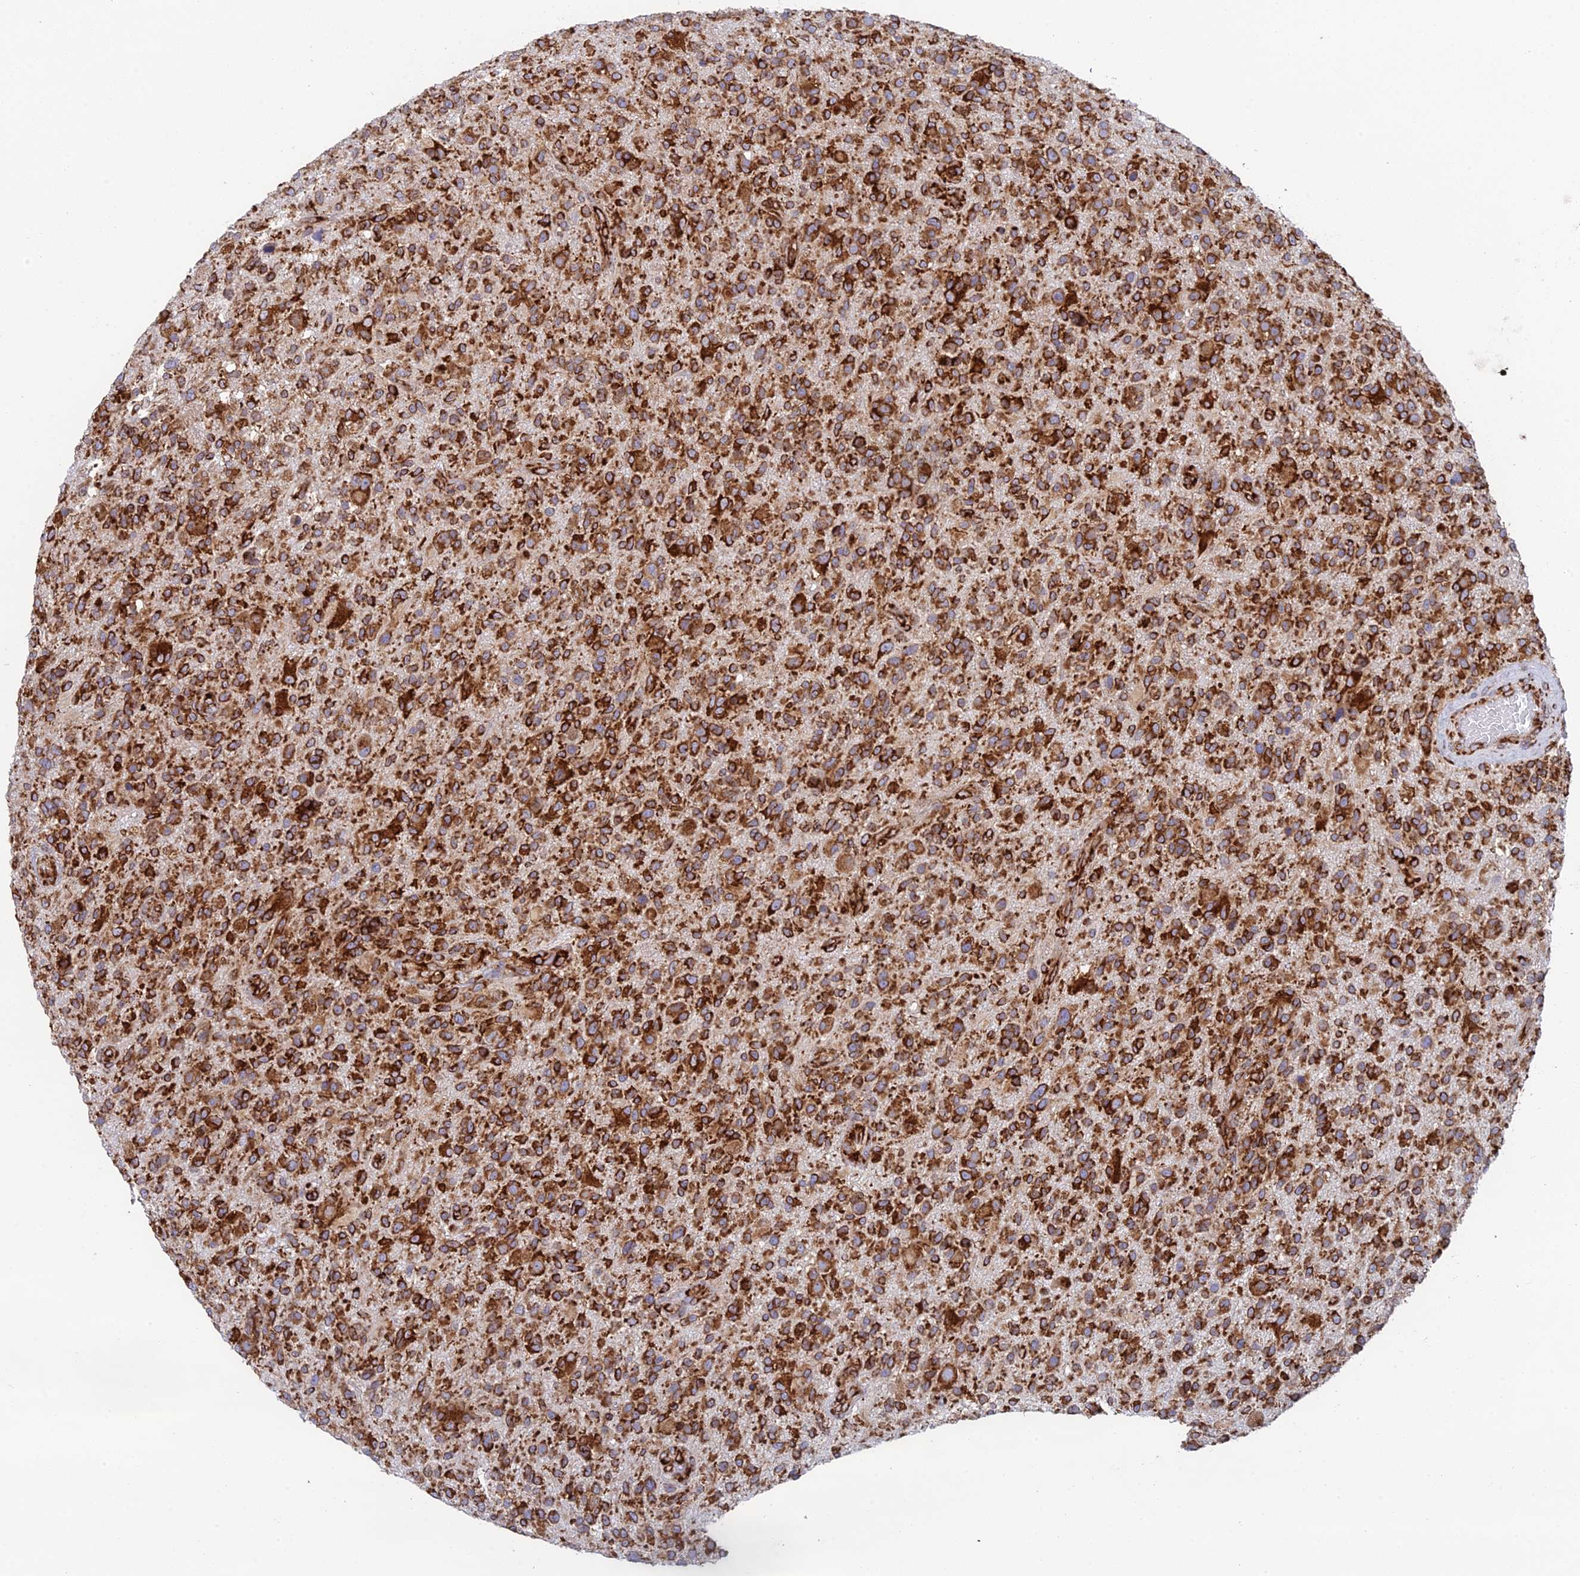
{"staining": {"intensity": "strong", "quantity": ">75%", "location": "cytoplasmic/membranous"}, "tissue": "glioma", "cell_type": "Tumor cells", "image_type": "cancer", "snomed": [{"axis": "morphology", "description": "Glioma, malignant, High grade"}, {"axis": "topography", "description": "Brain"}], "caption": "Approximately >75% of tumor cells in human glioma demonstrate strong cytoplasmic/membranous protein positivity as visualized by brown immunohistochemical staining.", "gene": "CCDC69", "patient": {"sex": "male", "age": 47}}